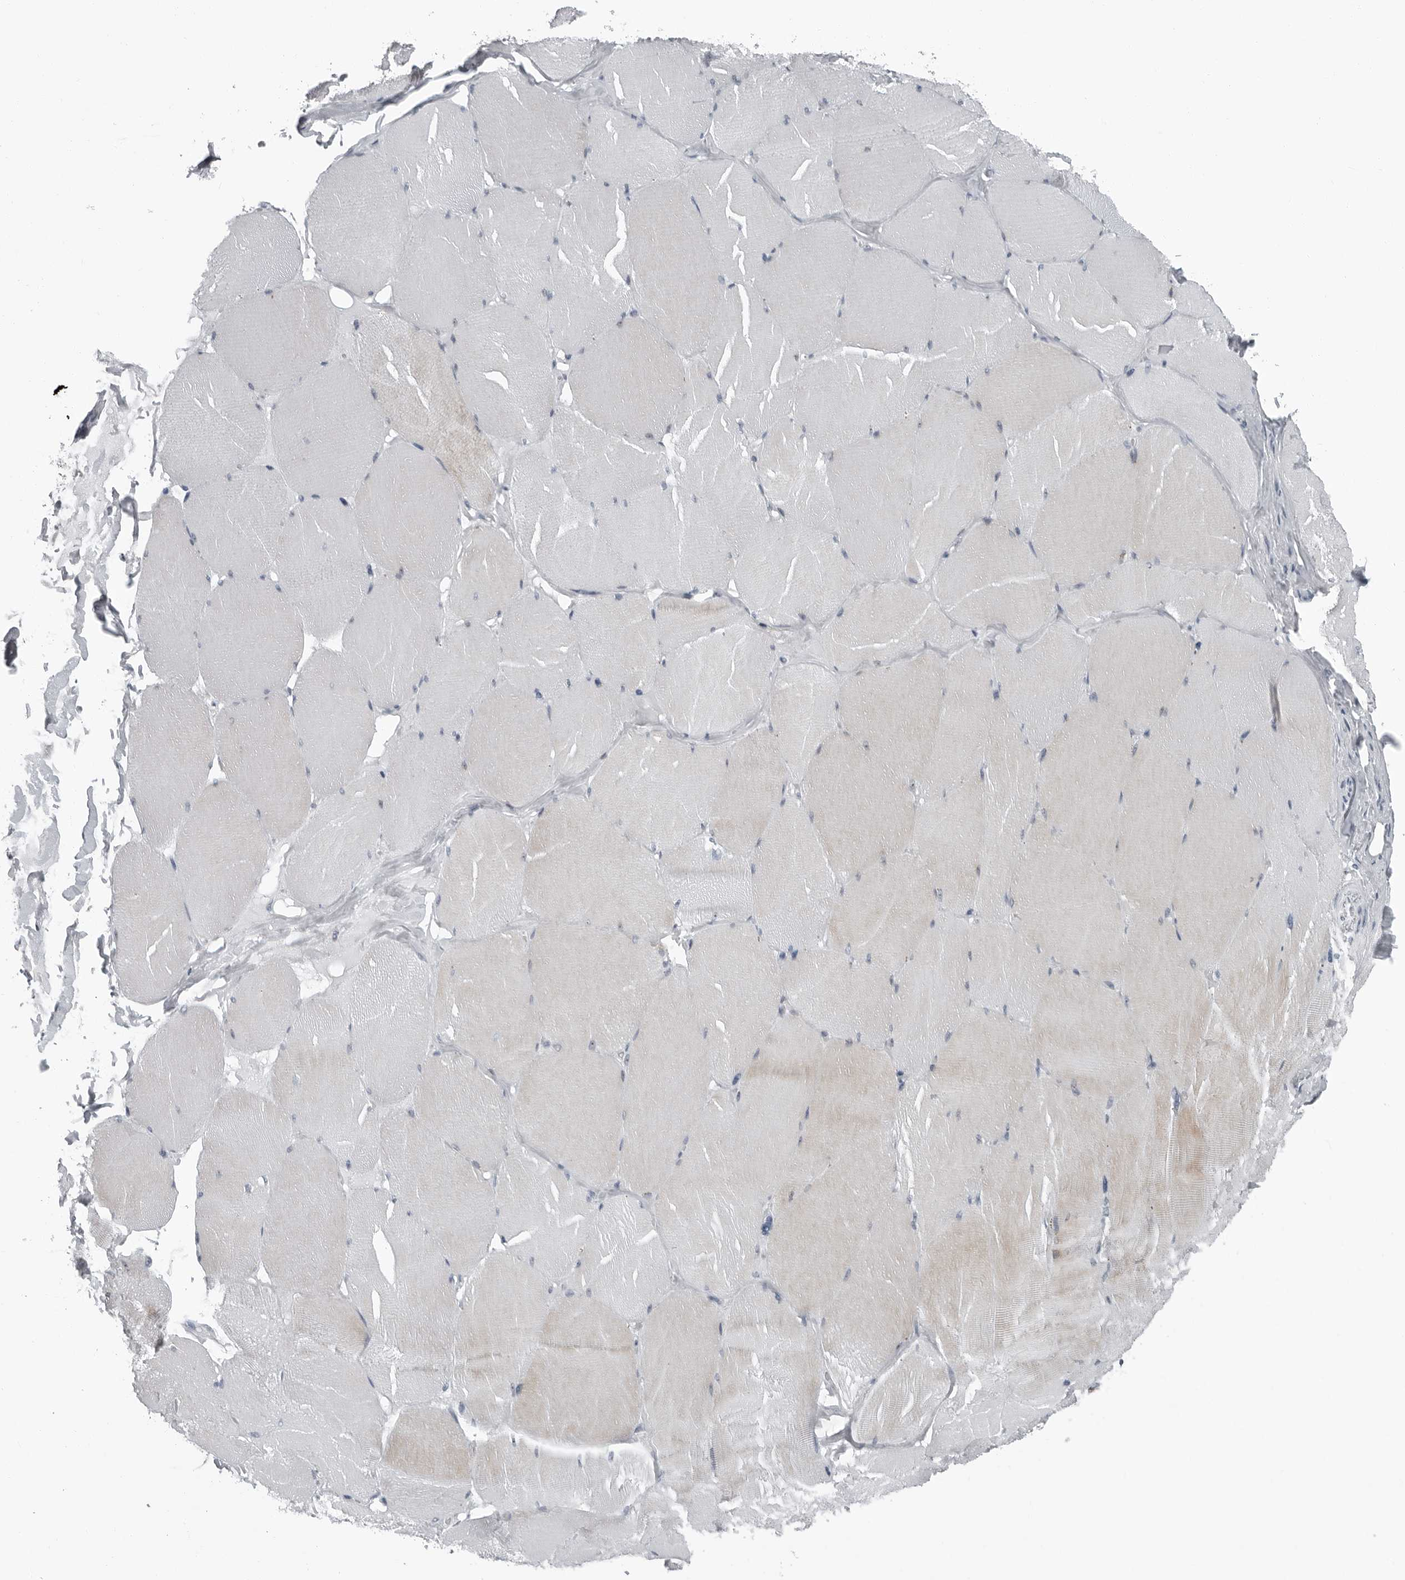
{"staining": {"intensity": "weak", "quantity": "<25%", "location": "cytoplasmic/membranous"}, "tissue": "skeletal muscle", "cell_type": "Myocytes", "image_type": "normal", "snomed": [{"axis": "morphology", "description": "Normal tissue, NOS"}, {"axis": "topography", "description": "Skin"}, {"axis": "topography", "description": "Skeletal muscle"}], "caption": "This is an IHC histopathology image of unremarkable human skeletal muscle. There is no positivity in myocytes.", "gene": "PDCD11", "patient": {"sex": "male", "age": 83}}